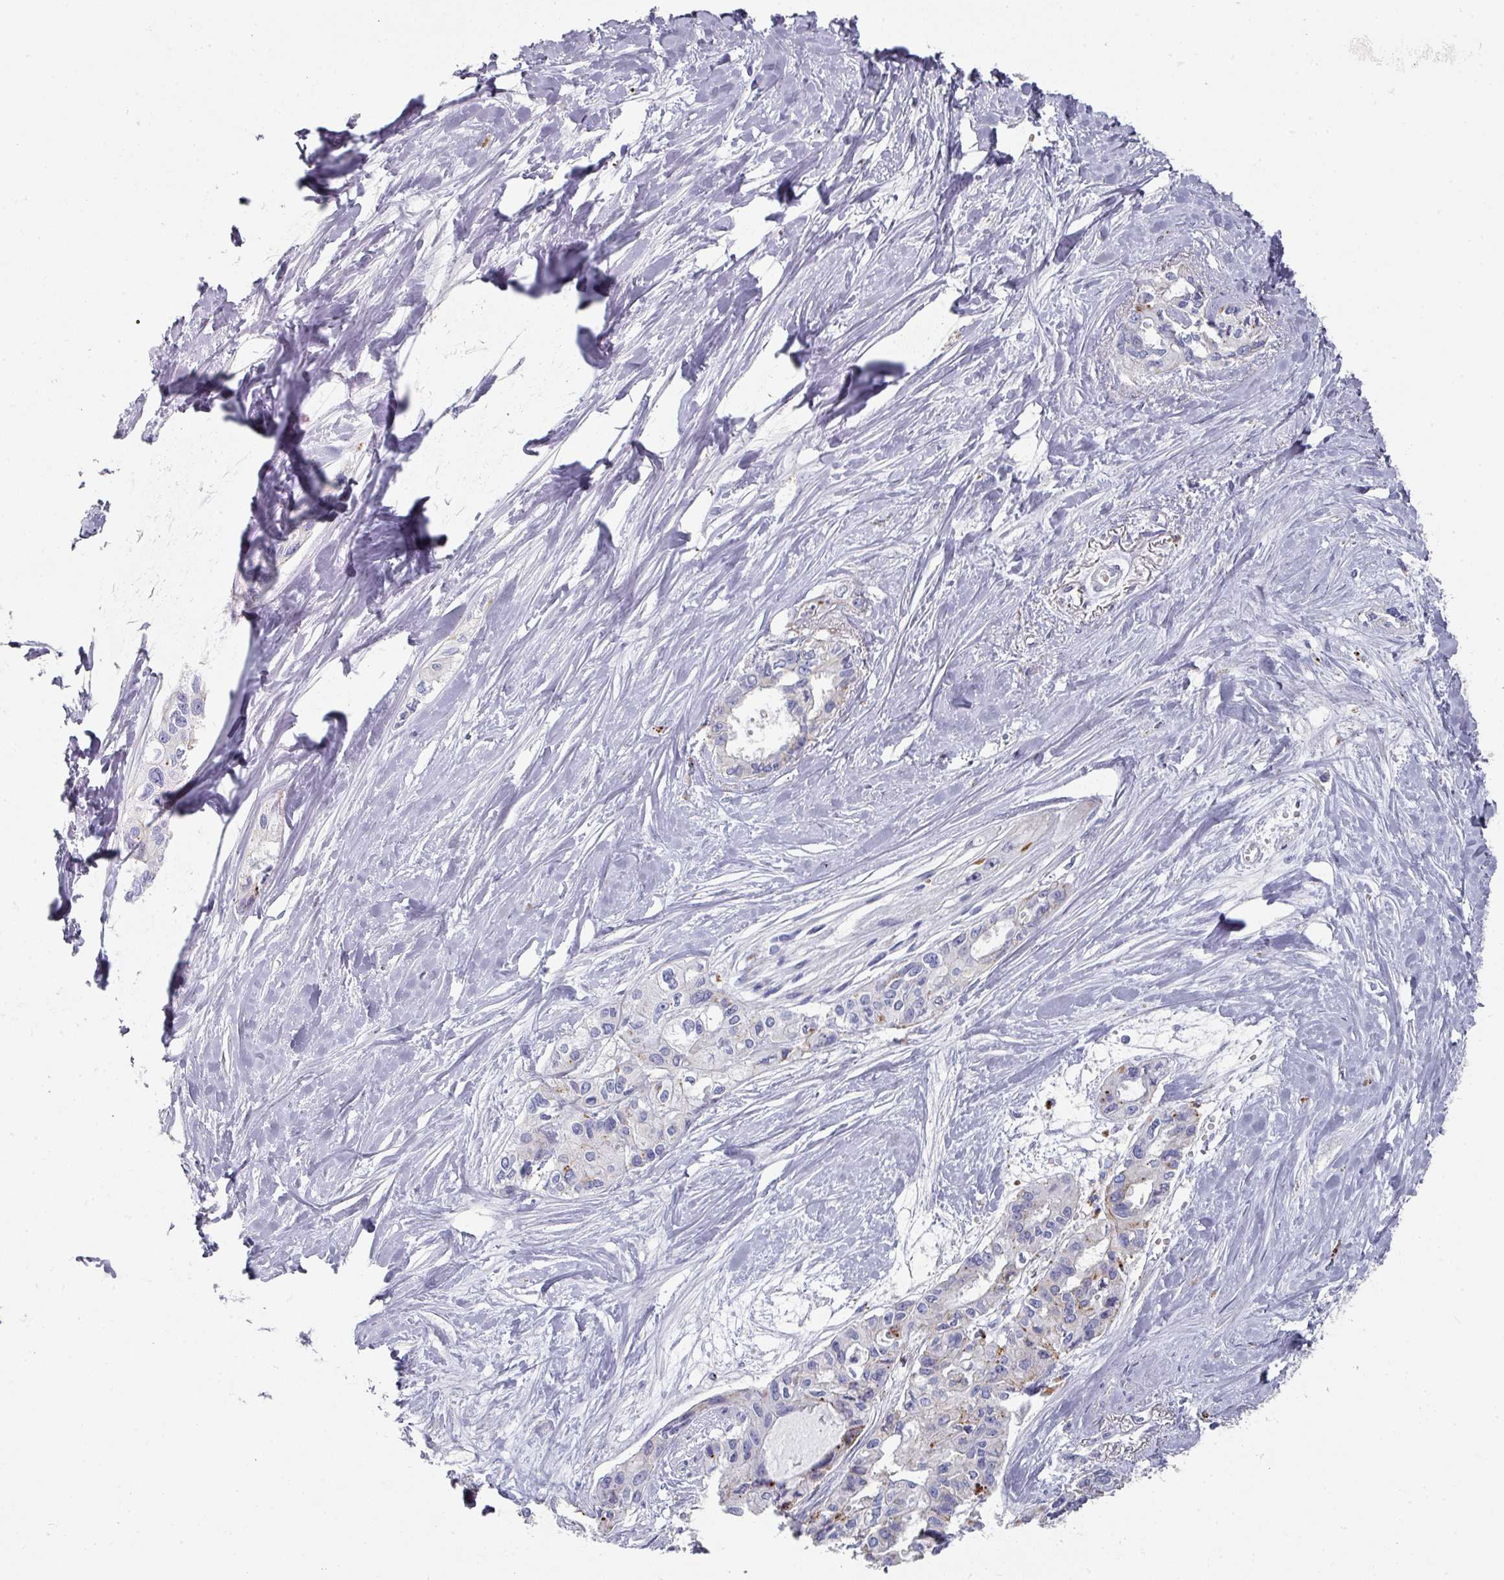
{"staining": {"intensity": "negative", "quantity": "none", "location": "none"}, "tissue": "pancreatic cancer", "cell_type": "Tumor cells", "image_type": "cancer", "snomed": [{"axis": "morphology", "description": "Adenocarcinoma, NOS"}, {"axis": "topography", "description": "Pancreas"}], "caption": "A photomicrograph of pancreatic adenocarcinoma stained for a protein exhibits no brown staining in tumor cells. Nuclei are stained in blue.", "gene": "NT5C1A", "patient": {"sex": "female", "age": 50}}